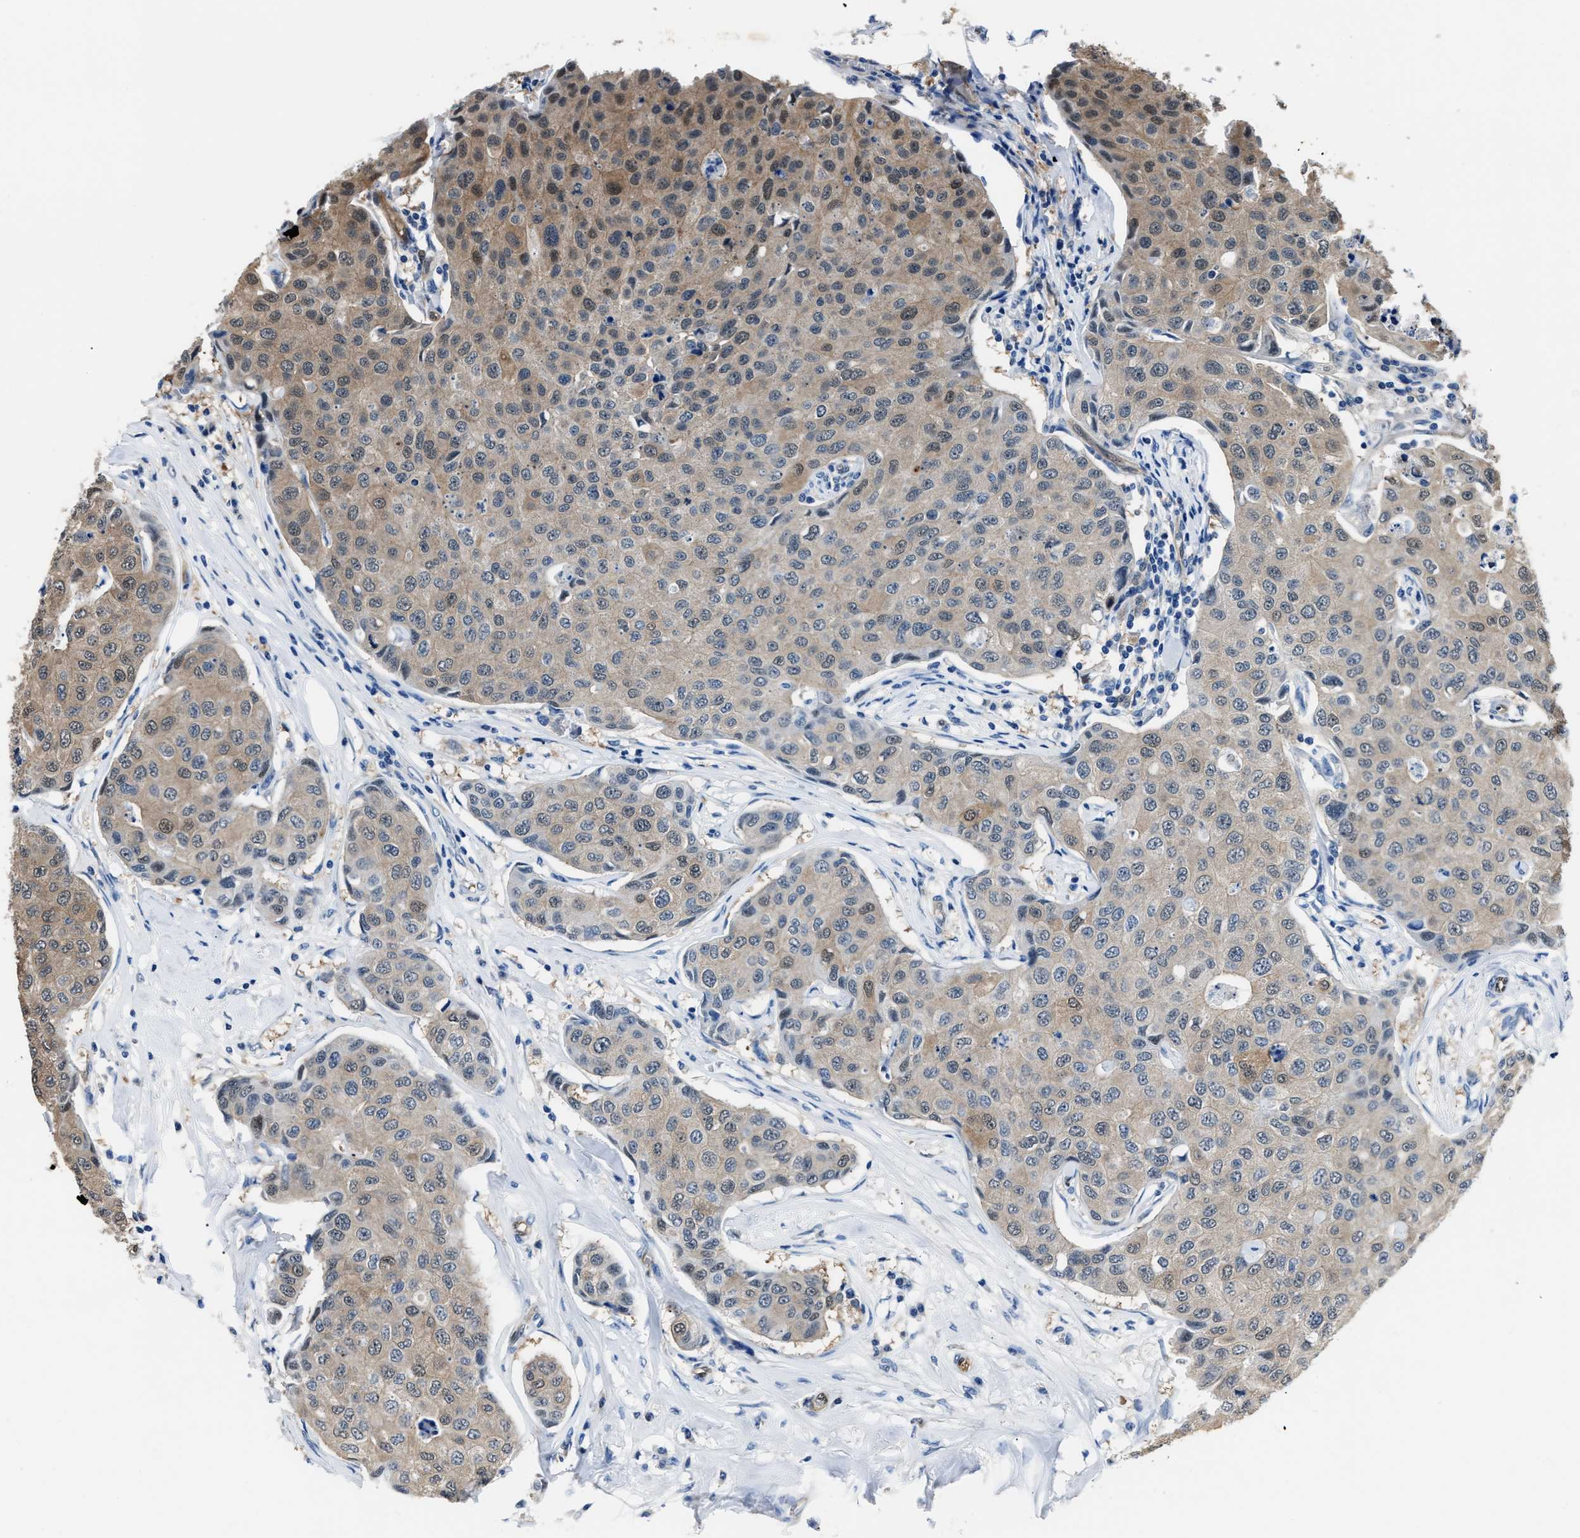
{"staining": {"intensity": "weak", "quantity": "<25%", "location": "cytoplasmic/membranous"}, "tissue": "breast cancer", "cell_type": "Tumor cells", "image_type": "cancer", "snomed": [{"axis": "morphology", "description": "Duct carcinoma"}, {"axis": "topography", "description": "Breast"}], "caption": "This is an immunohistochemistry (IHC) micrograph of human breast cancer. There is no positivity in tumor cells.", "gene": "PPA1", "patient": {"sex": "female", "age": 80}}